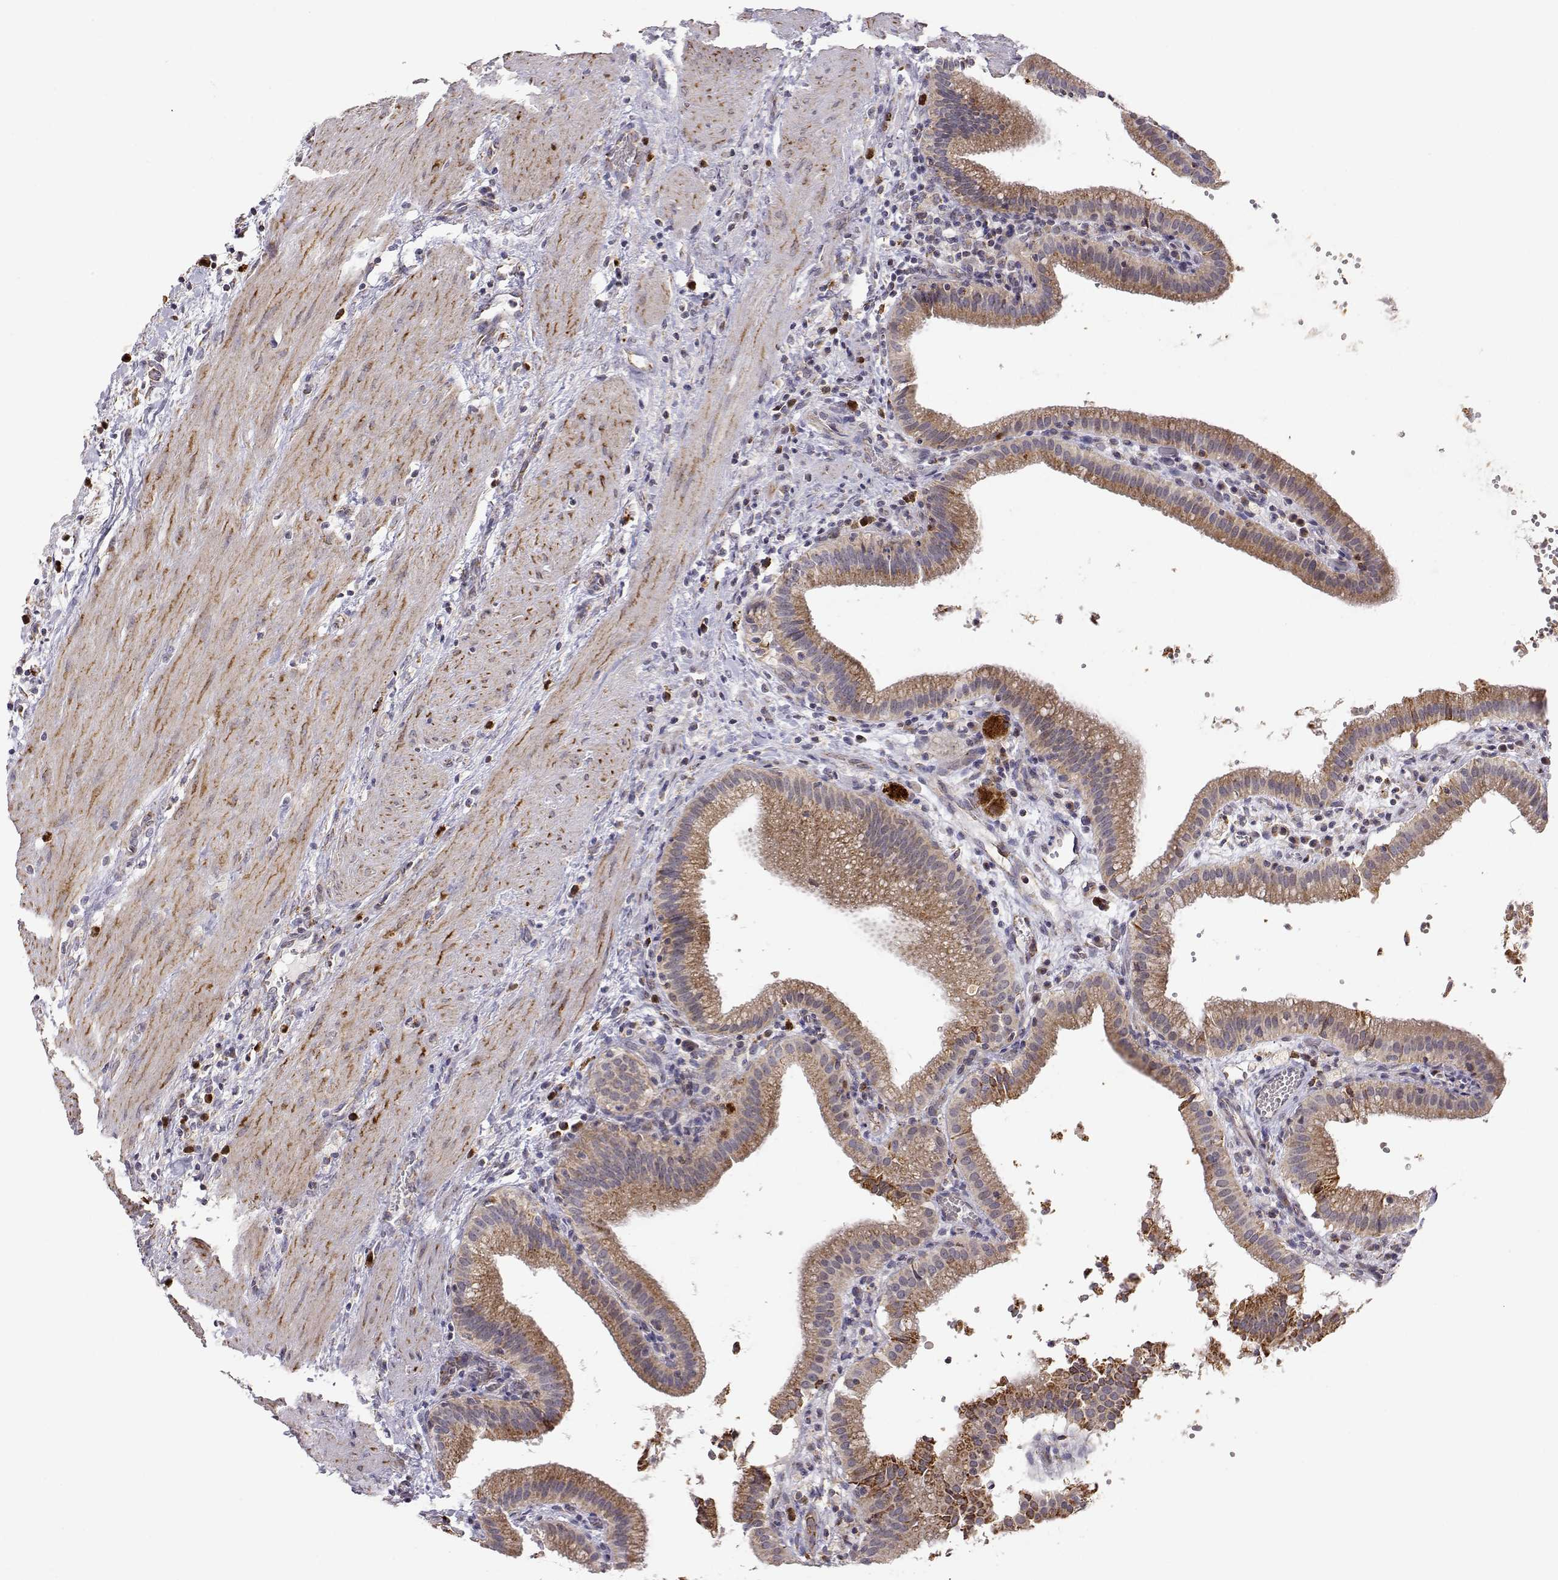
{"staining": {"intensity": "moderate", "quantity": ">75%", "location": "cytoplasmic/membranous"}, "tissue": "gallbladder", "cell_type": "Glandular cells", "image_type": "normal", "snomed": [{"axis": "morphology", "description": "Normal tissue, NOS"}, {"axis": "topography", "description": "Gallbladder"}], "caption": "Normal gallbladder was stained to show a protein in brown. There is medium levels of moderate cytoplasmic/membranous positivity in about >75% of glandular cells. (Stains: DAB (3,3'-diaminobenzidine) in brown, nuclei in blue, Microscopy: brightfield microscopy at high magnification).", "gene": "EXOG", "patient": {"sex": "male", "age": 42}}